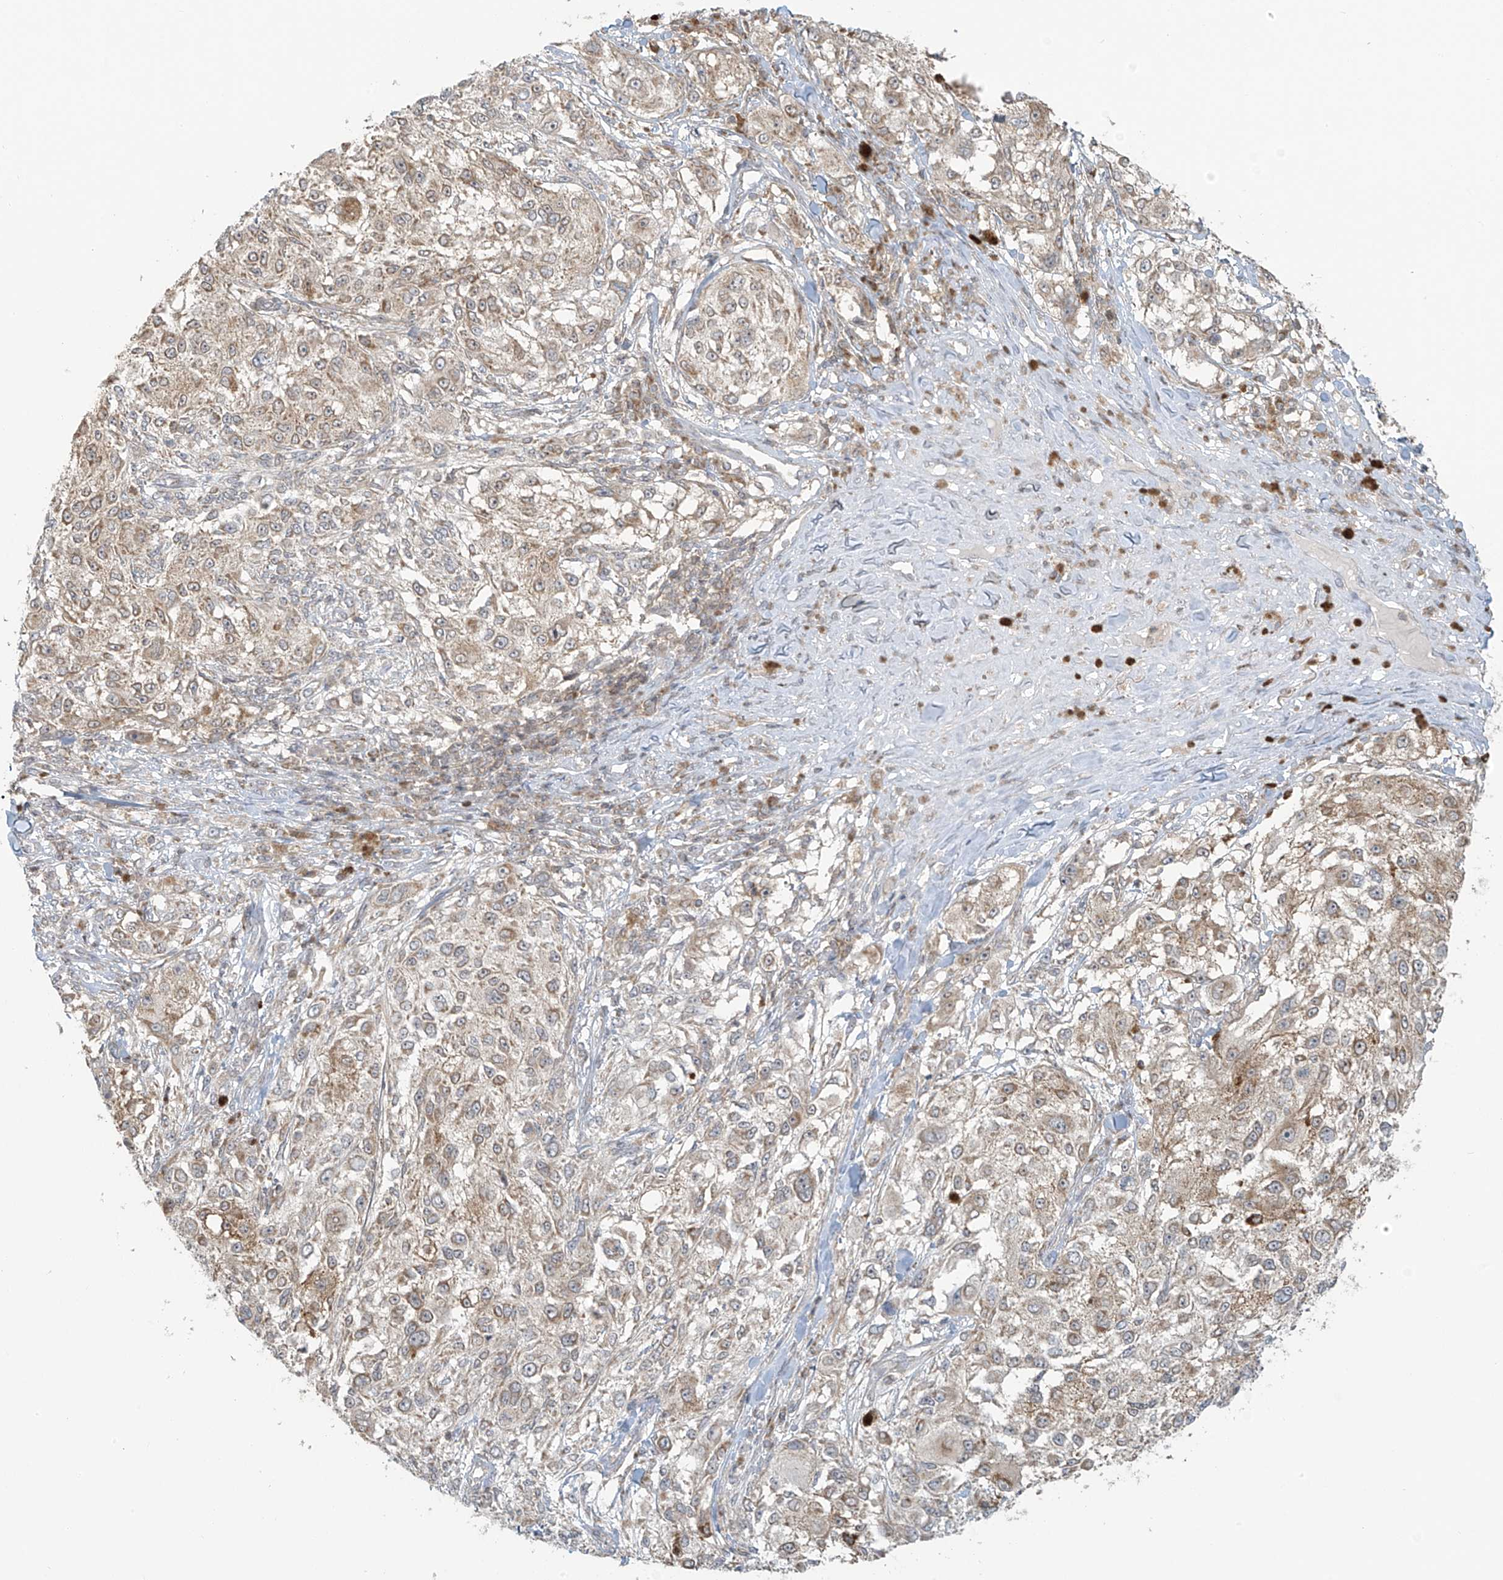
{"staining": {"intensity": "weak", "quantity": "25%-75%", "location": "cytoplasmic/membranous"}, "tissue": "melanoma", "cell_type": "Tumor cells", "image_type": "cancer", "snomed": [{"axis": "morphology", "description": "Necrosis, NOS"}, {"axis": "morphology", "description": "Malignant melanoma, NOS"}, {"axis": "topography", "description": "Skin"}], "caption": "This is a micrograph of IHC staining of melanoma, which shows weak staining in the cytoplasmic/membranous of tumor cells.", "gene": "HDDC2", "patient": {"sex": "female", "age": 87}}